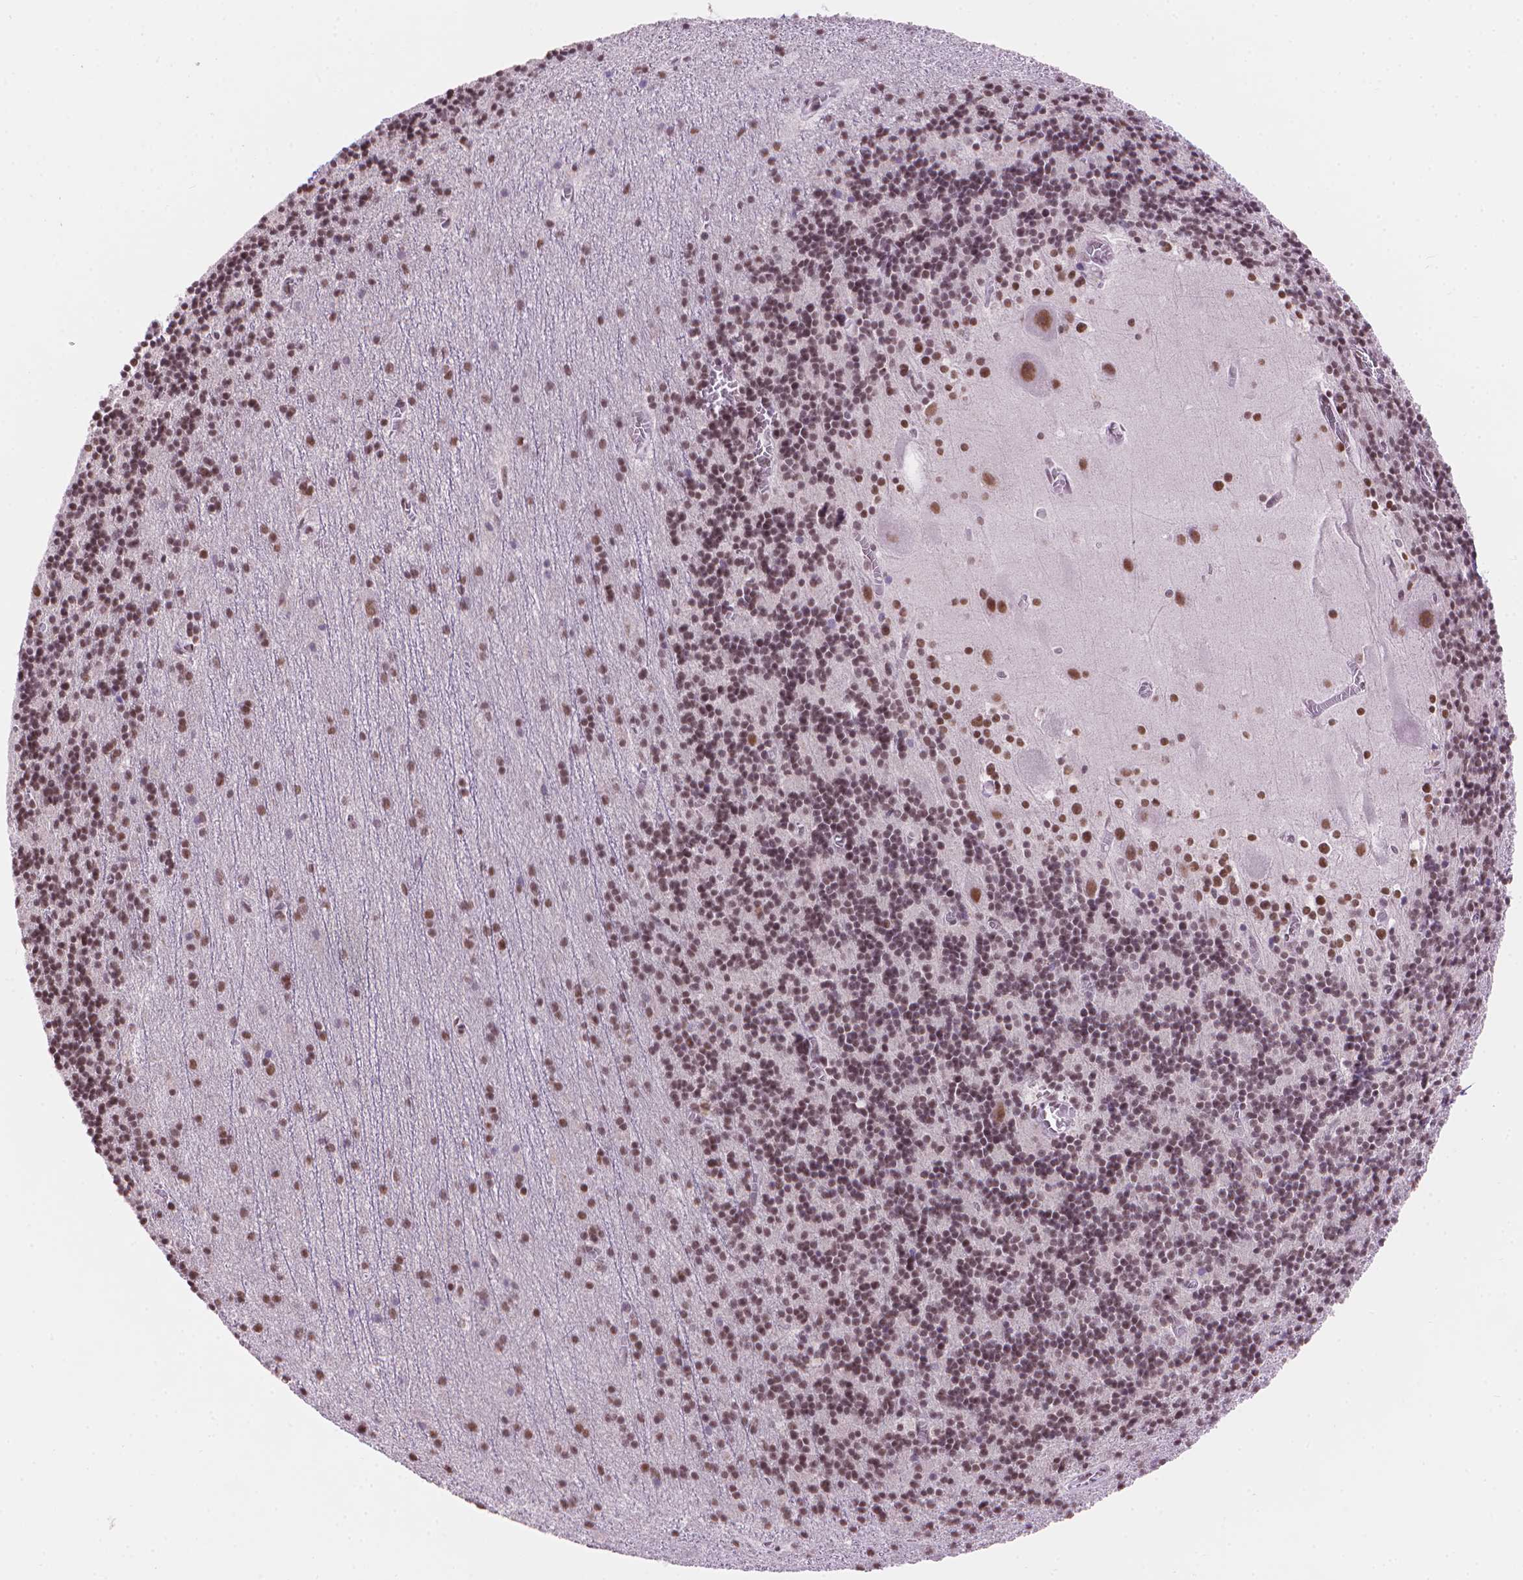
{"staining": {"intensity": "moderate", "quantity": ">75%", "location": "nuclear"}, "tissue": "cerebellum", "cell_type": "Cells in granular layer", "image_type": "normal", "snomed": [{"axis": "morphology", "description": "Normal tissue, NOS"}, {"axis": "topography", "description": "Cerebellum"}], "caption": "The immunohistochemical stain labels moderate nuclear staining in cells in granular layer of normal cerebellum. Using DAB (3,3'-diaminobenzidine) (brown) and hematoxylin (blue) stains, captured at high magnification using brightfield microscopy.", "gene": "RPA4", "patient": {"sex": "male", "age": 70}}